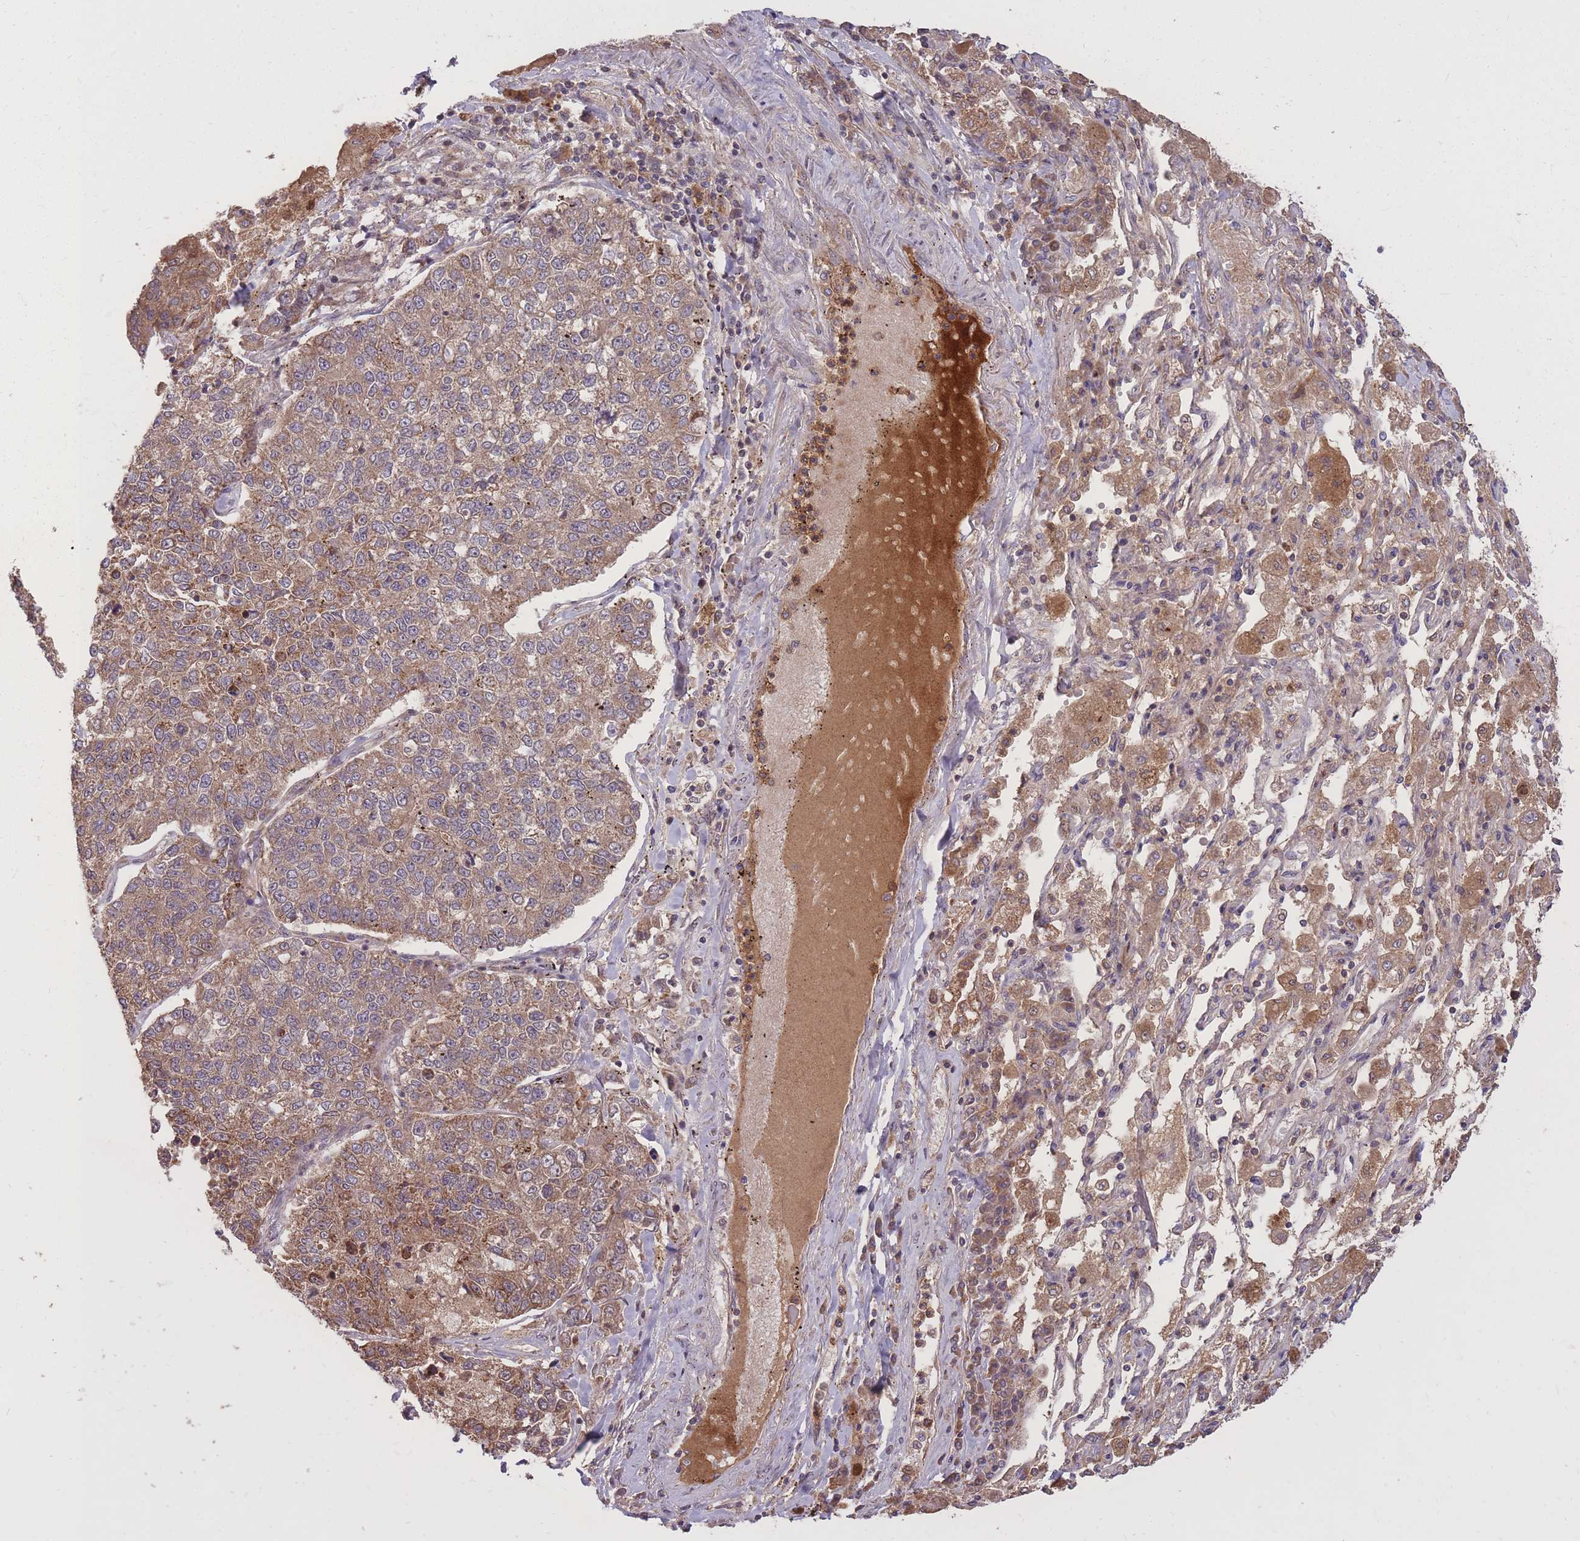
{"staining": {"intensity": "moderate", "quantity": ">75%", "location": "cytoplasmic/membranous"}, "tissue": "lung cancer", "cell_type": "Tumor cells", "image_type": "cancer", "snomed": [{"axis": "morphology", "description": "Adenocarcinoma, NOS"}, {"axis": "topography", "description": "Lung"}], "caption": "This image reveals immunohistochemistry (IHC) staining of adenocarcinoma (lung), with medium moderate cytoplasmic/membranous positivity in approximately >75% of tumor cells.", "gene": "IGF2BP2", "patient": {"sex": "male", "age": 49}}